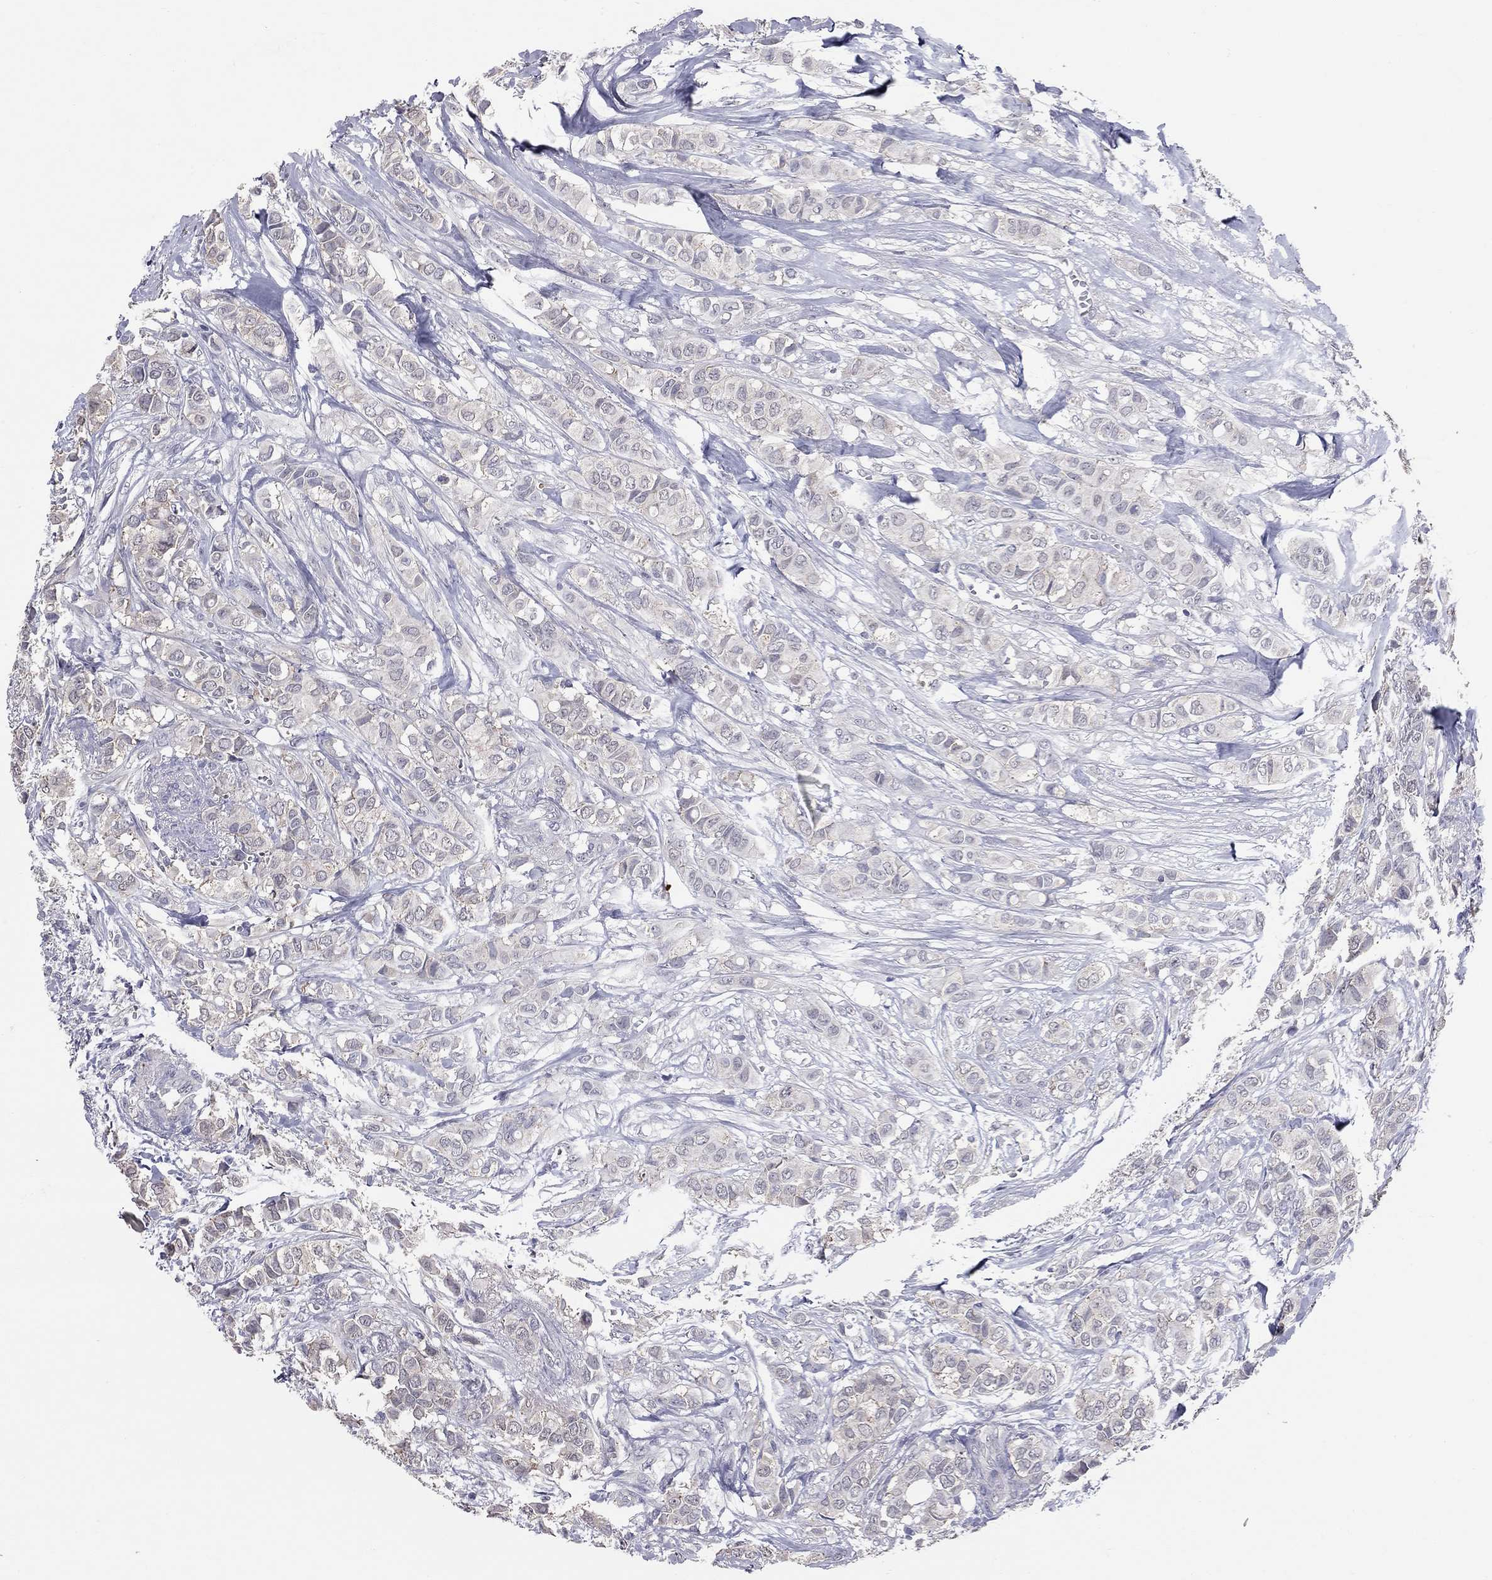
{"staining": {"intensity": "negative", "quantity": "none", "location": "none"}, "tissue": "breast cancer", "cell_type": "Tumor cells", "image_type": "cancer", "snomed": [{"axis": "morphology", "description": "Duct carcinoma"}, {"axis": "topography", "description": "Breast"}], "caption": "Image shows no protein positivity in tumor cells of breast cancer tissue.", "gene": "SHOC2", "patient": {"sex": "female", "age": 85}}